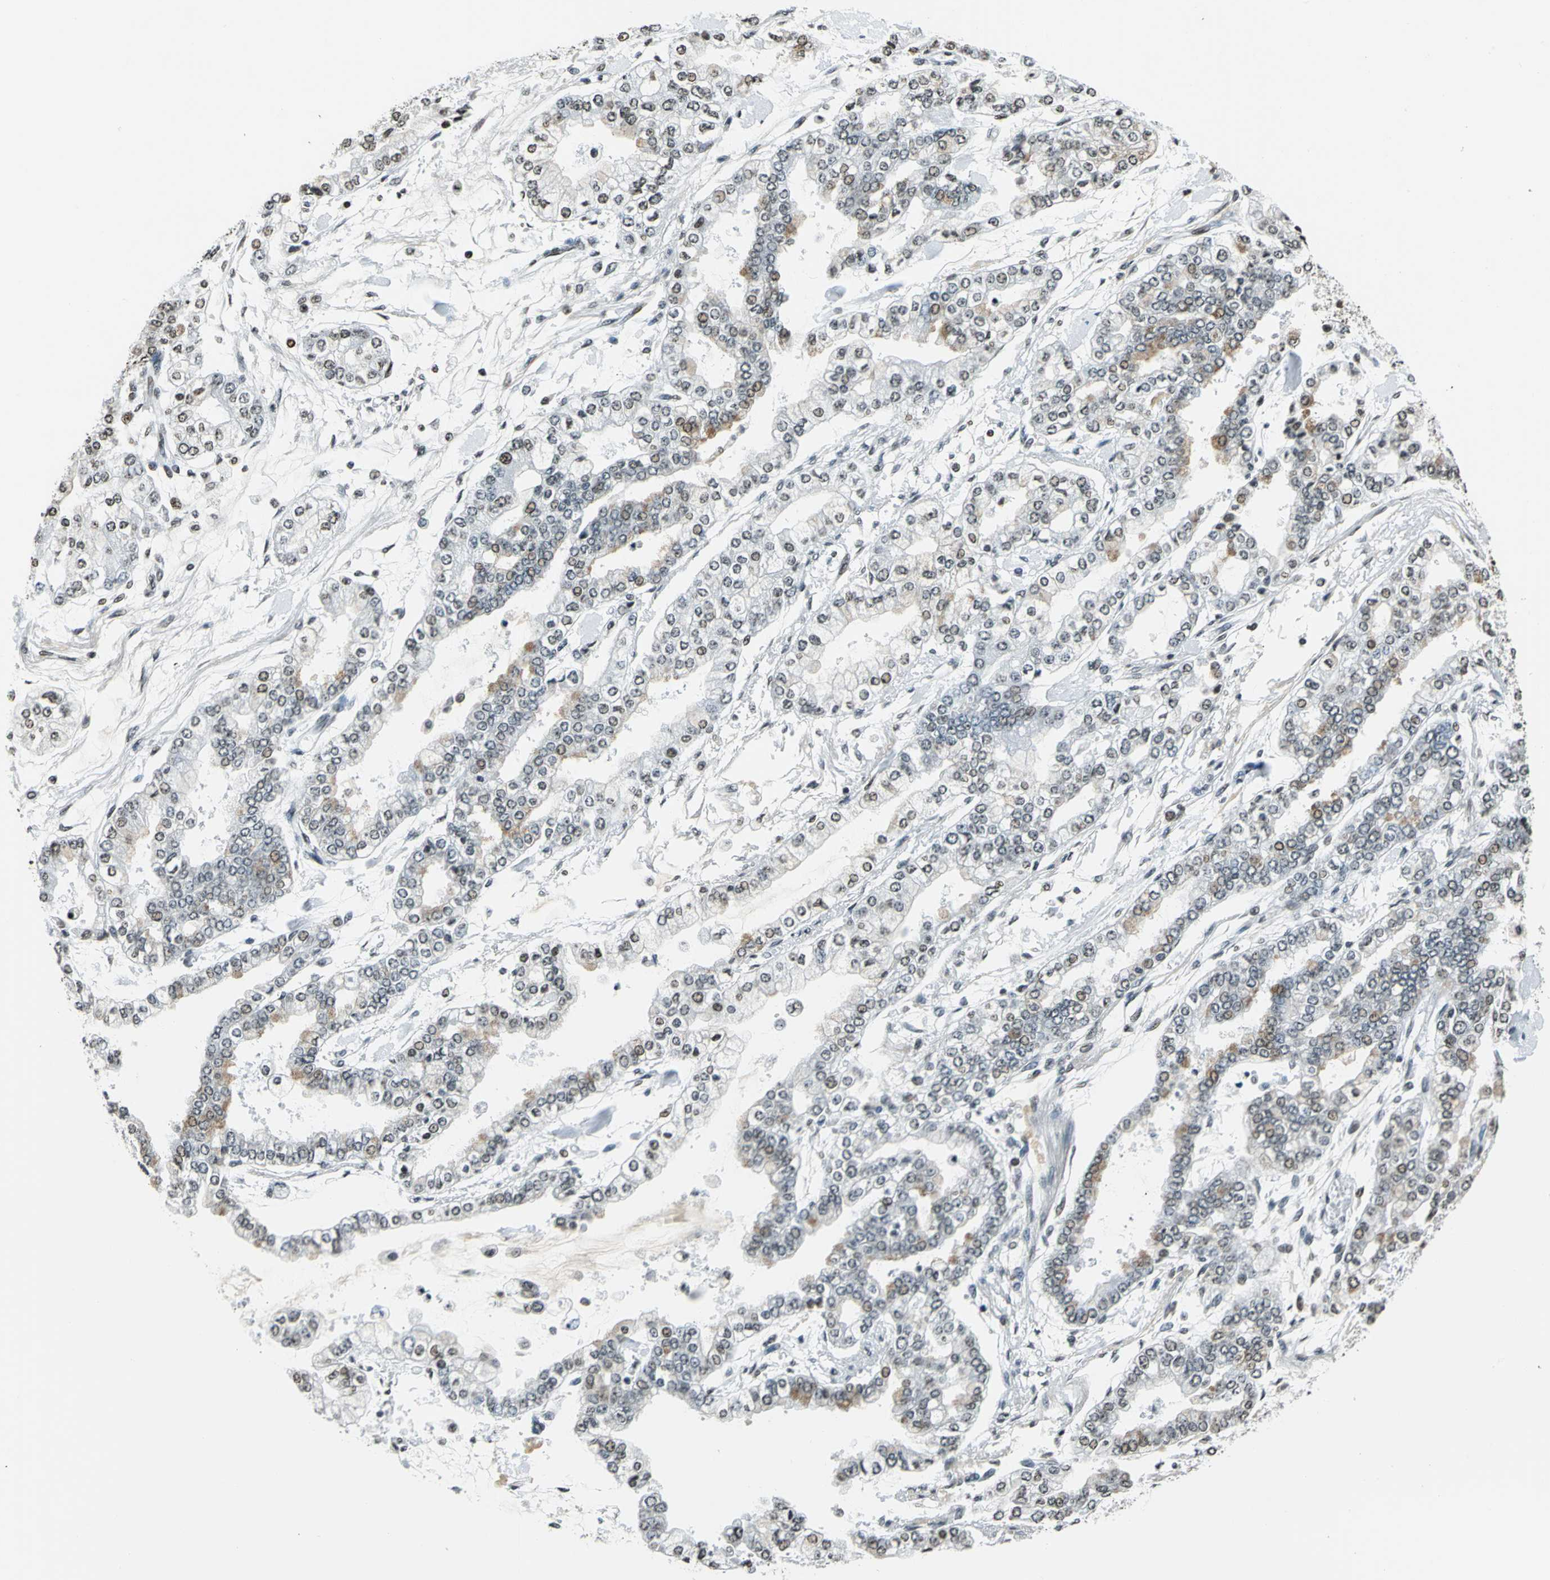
{"staining": {"intensity": "weak", "quantity": "<25%", "location": "nuclear"}, "tissue": "stomach cancer", "cell_type": "Tumor cells", "image_type": "cancer", "snomed": [{"axis": "morphology", "description": "Normal tissue, NOS"}, {"axis": "morphology", "description": "Adenocarcinoma, NOS"}, {"axis": "topography", "description": "Stomach, upper"}, {"axis": "topography", "description": "Stomach"}], "caption": "DAB (3,3'-diaminobenzidine) immunohistochemical staining of human adenocarcinoma (stomach) reveals no significant expression in tumor cells. (DAB (3,3'-diaminobenzidine) immunohistochemistry with hematoxylin counter stain).", "gene": "MCM4", "patient": {"sex": "male", "age": 76}}